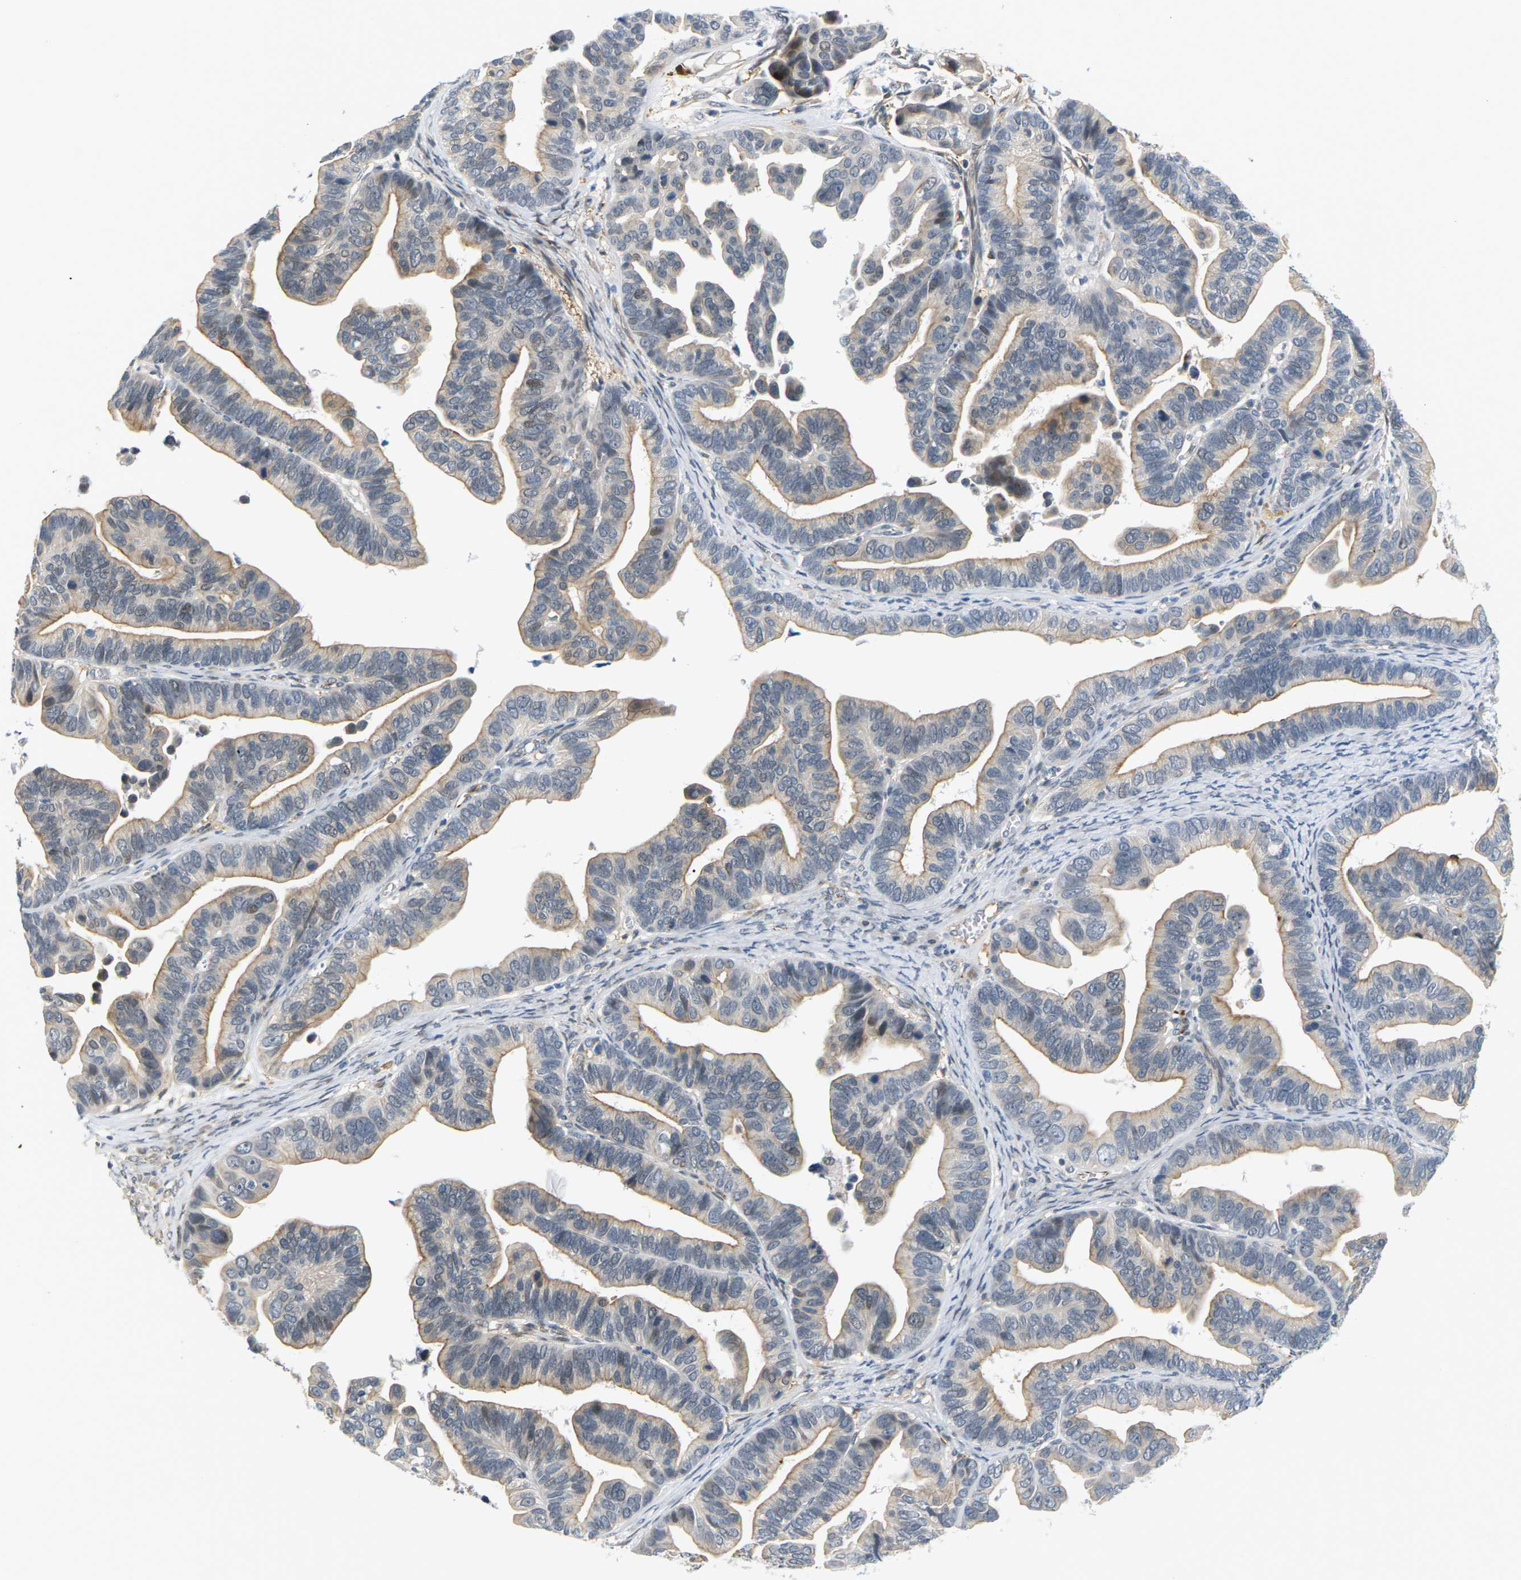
{"staining": {"intensity": "moderate", "quantity": "25%-75%", "location": "cytoplasmic/membranous"}, "tissue": "ovarian cancer", "cell_type": "Tumor cells", "image_type": "cancer", "snomed": [{"axis": "morphology", "description": "Cystadenocarcinoma, serous, NOS"}, {"axis": "topography", "description": "Ovary"}], "caption": "Immunohistochemistry (IHC) photomicrograph of human ovarian cancer stained for a protein (brown), which shows medium levels of moderate cytoplasmic/membranous expression in about 25%-75% of tumor cells.", "gene": "PKP2", "patient": {"sex": "female", "age": 56}}